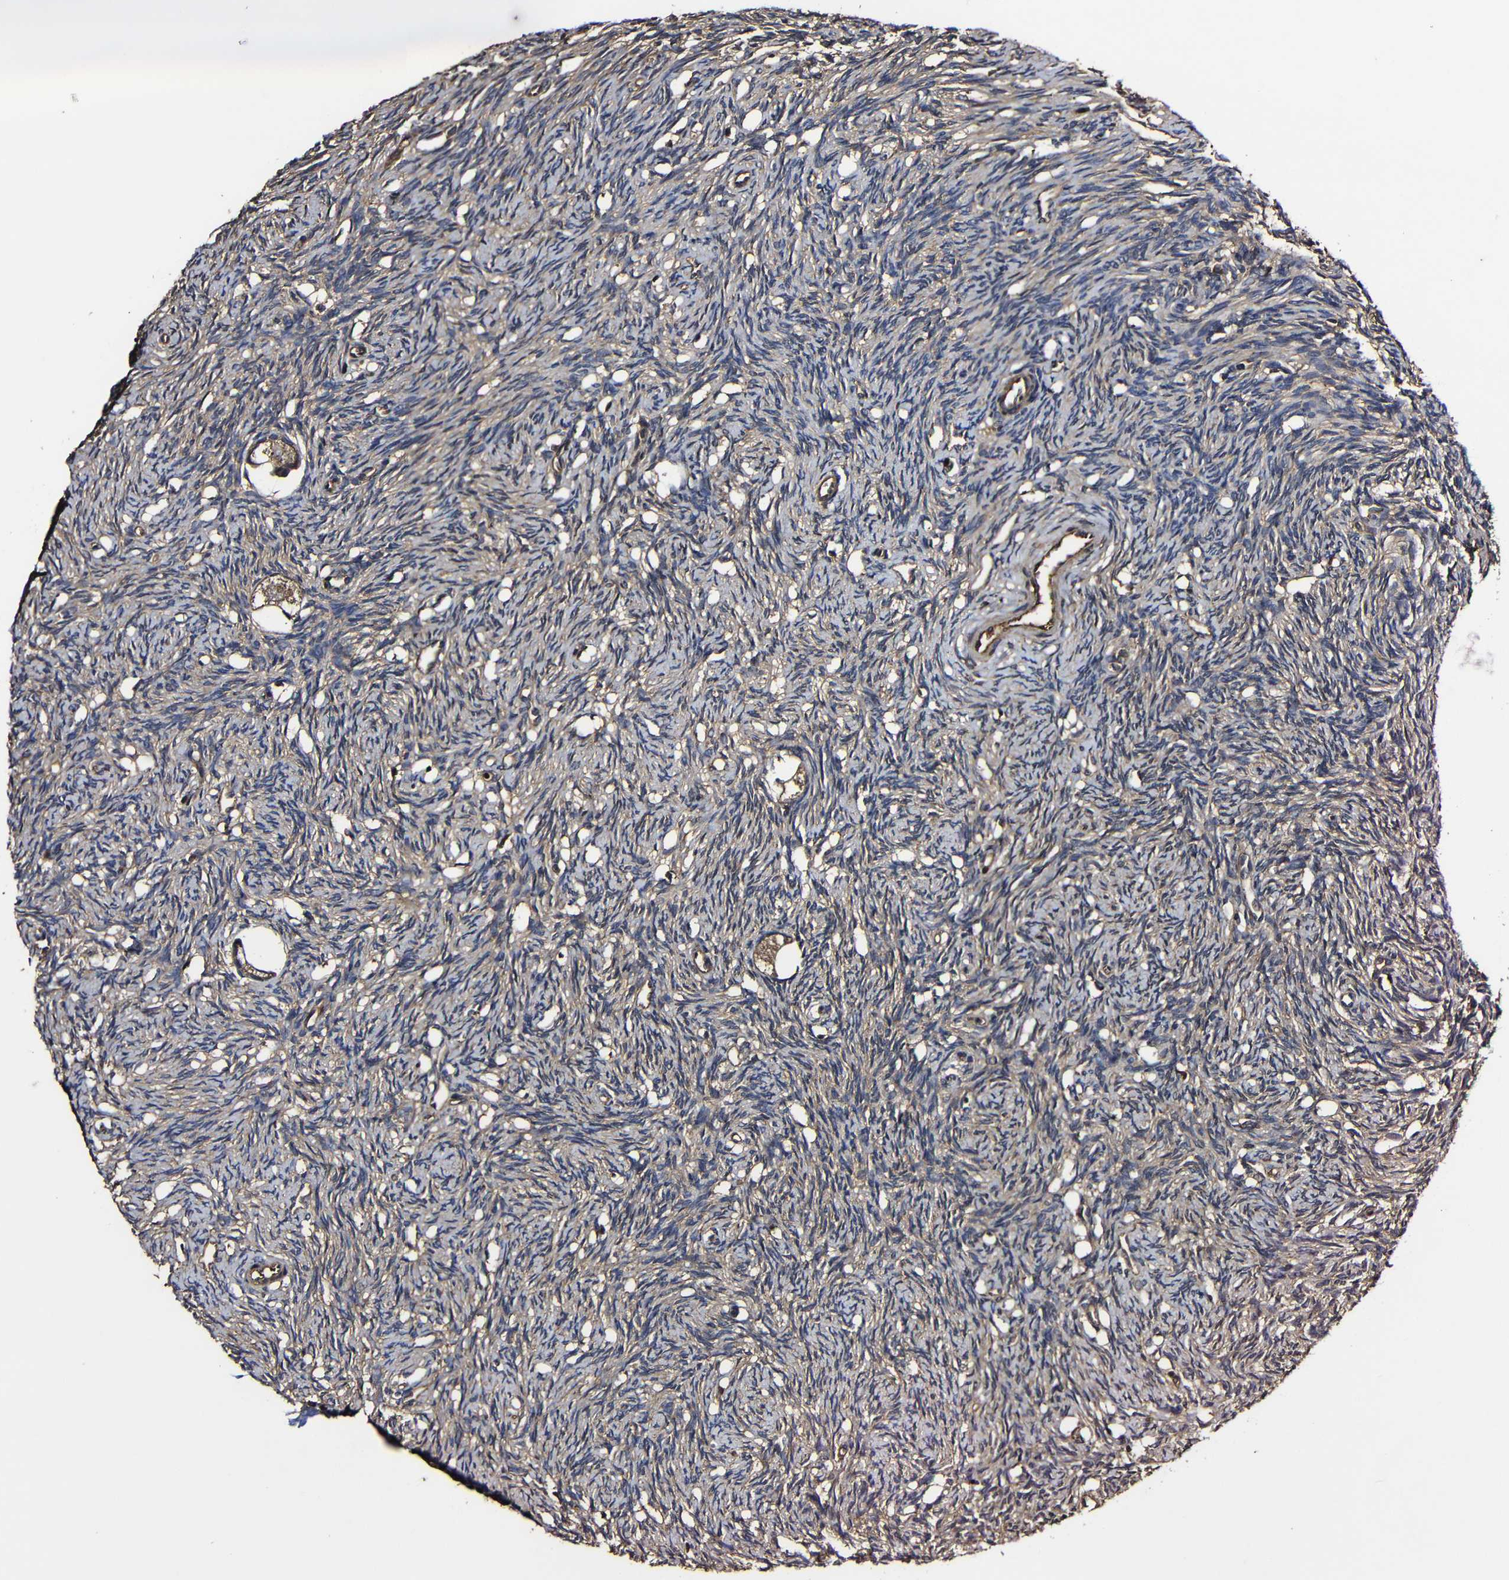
{"staining": {"intensity": "strong", "quantity": ">75%", "location": "cytoplasmic/membranous"}, "tissue": "ovary", "cell_type": "Follicle cells", "image_type": "normal", "snomed": [{"axis": "morphology", "description": "Normal tissue, NOS"}, {"axis": "topography", "description": "Ovary"}], "caption": "About >75% of follicle cells in normal human ovary reveal strong cytoplasmic/membranous protein positivity as visualized by brown immunohistochemical staining.", "gene": "MSN", "patient": {"sex": "female", "age": 33}}